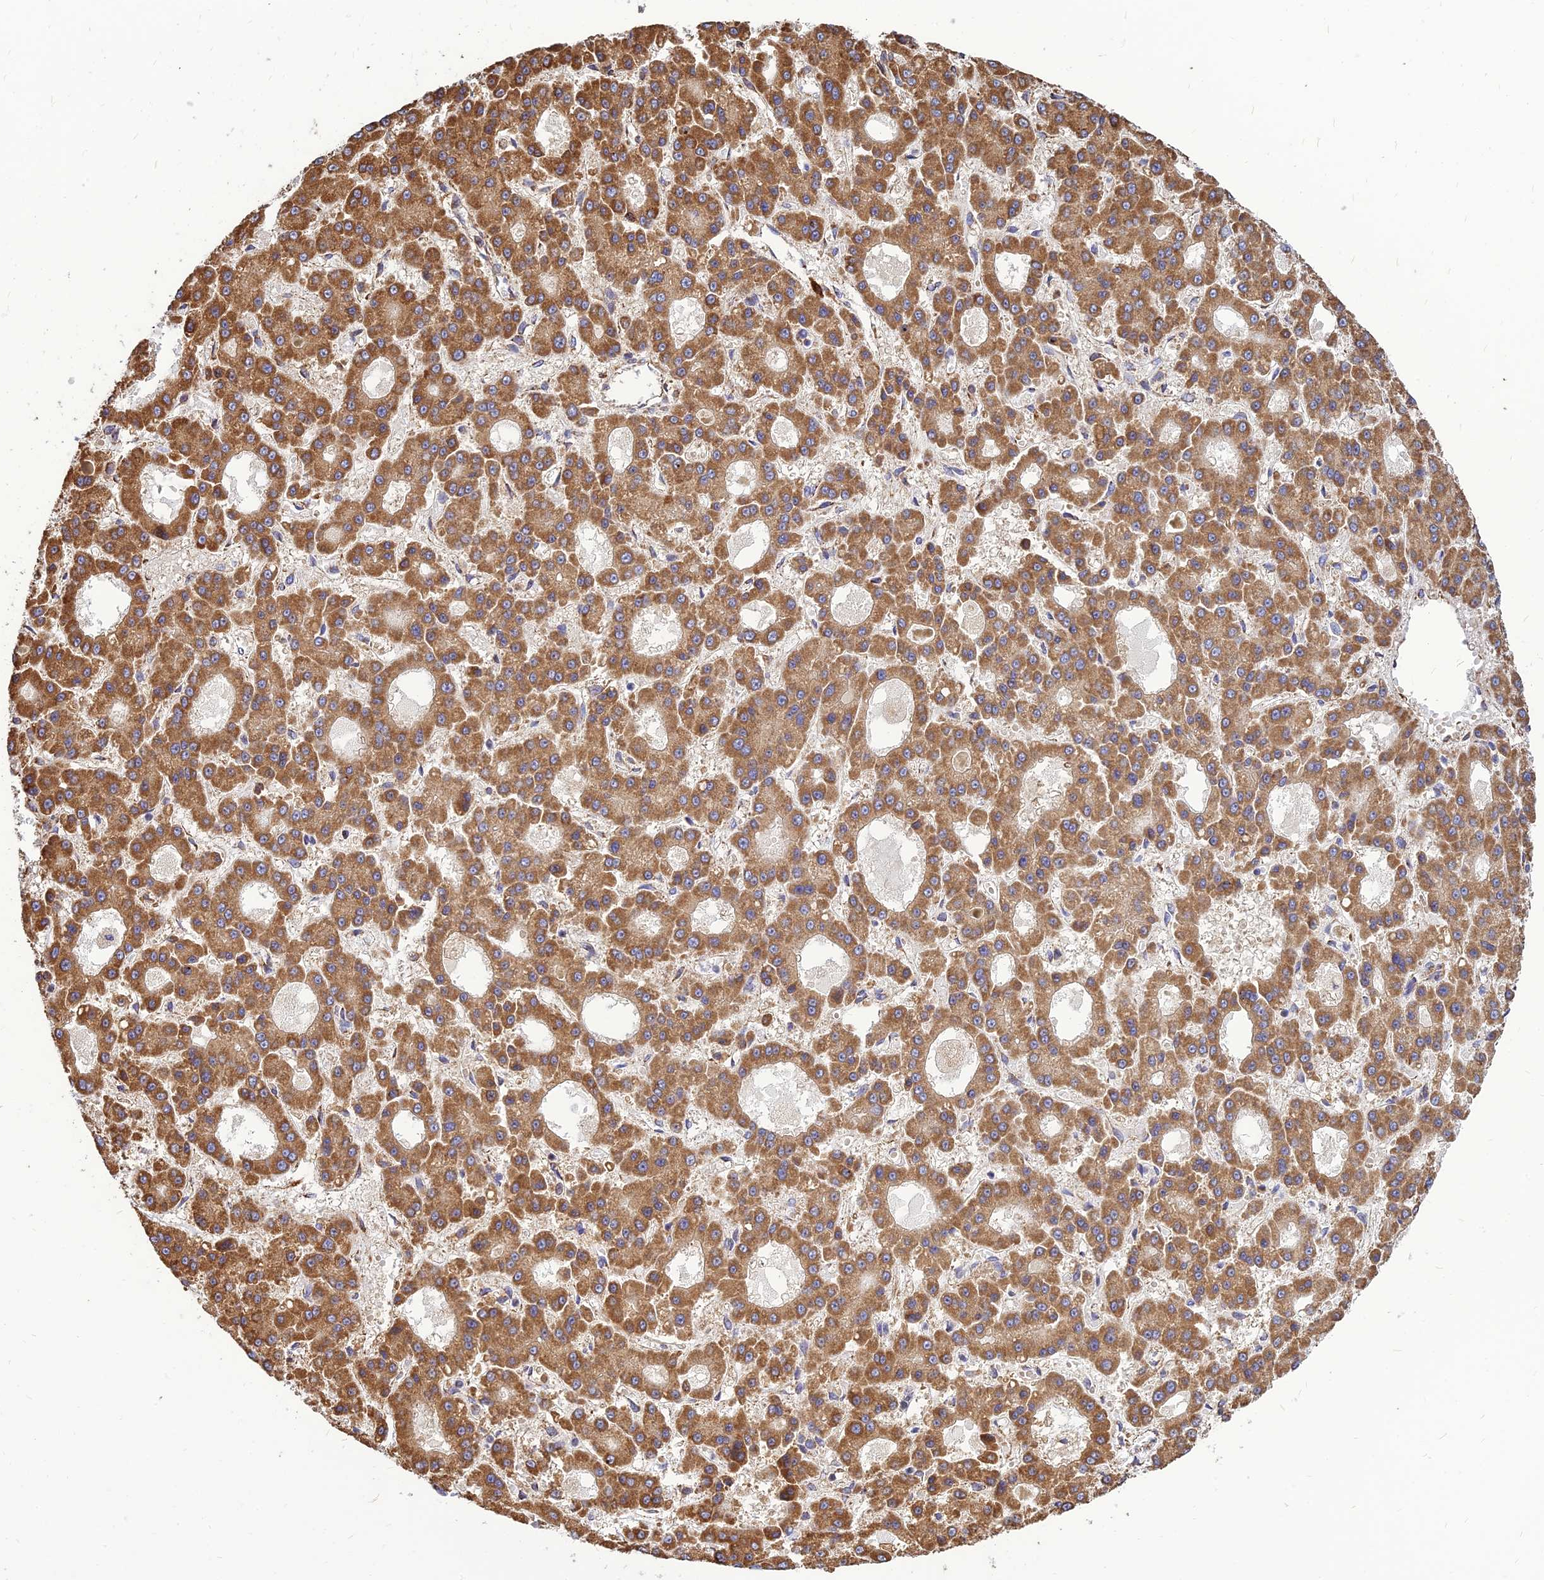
{"staining": {"intensity": "strong", "quantity": ">75%", "location": "cytoplasmic/membranous"}, "tissue": "liver cancer", "cell_type": "Tumor cells", "image_type": "cancer", "snomed": [{"axis": "morphology", "description": "Carcinoma, Hepatocellular, NOS"}, {"axis": "topography", "description": "Liver"}], "caption": "An IHC micrograph of neoplastic tissue is shown. Protein staining in brown labels strong cytoplasmic/membranous positivity in hepatocellular carcinoma (liver) within tumor cells.", "gene": "THUMPD2", "patient": {"sex": "male", "age": 70}}